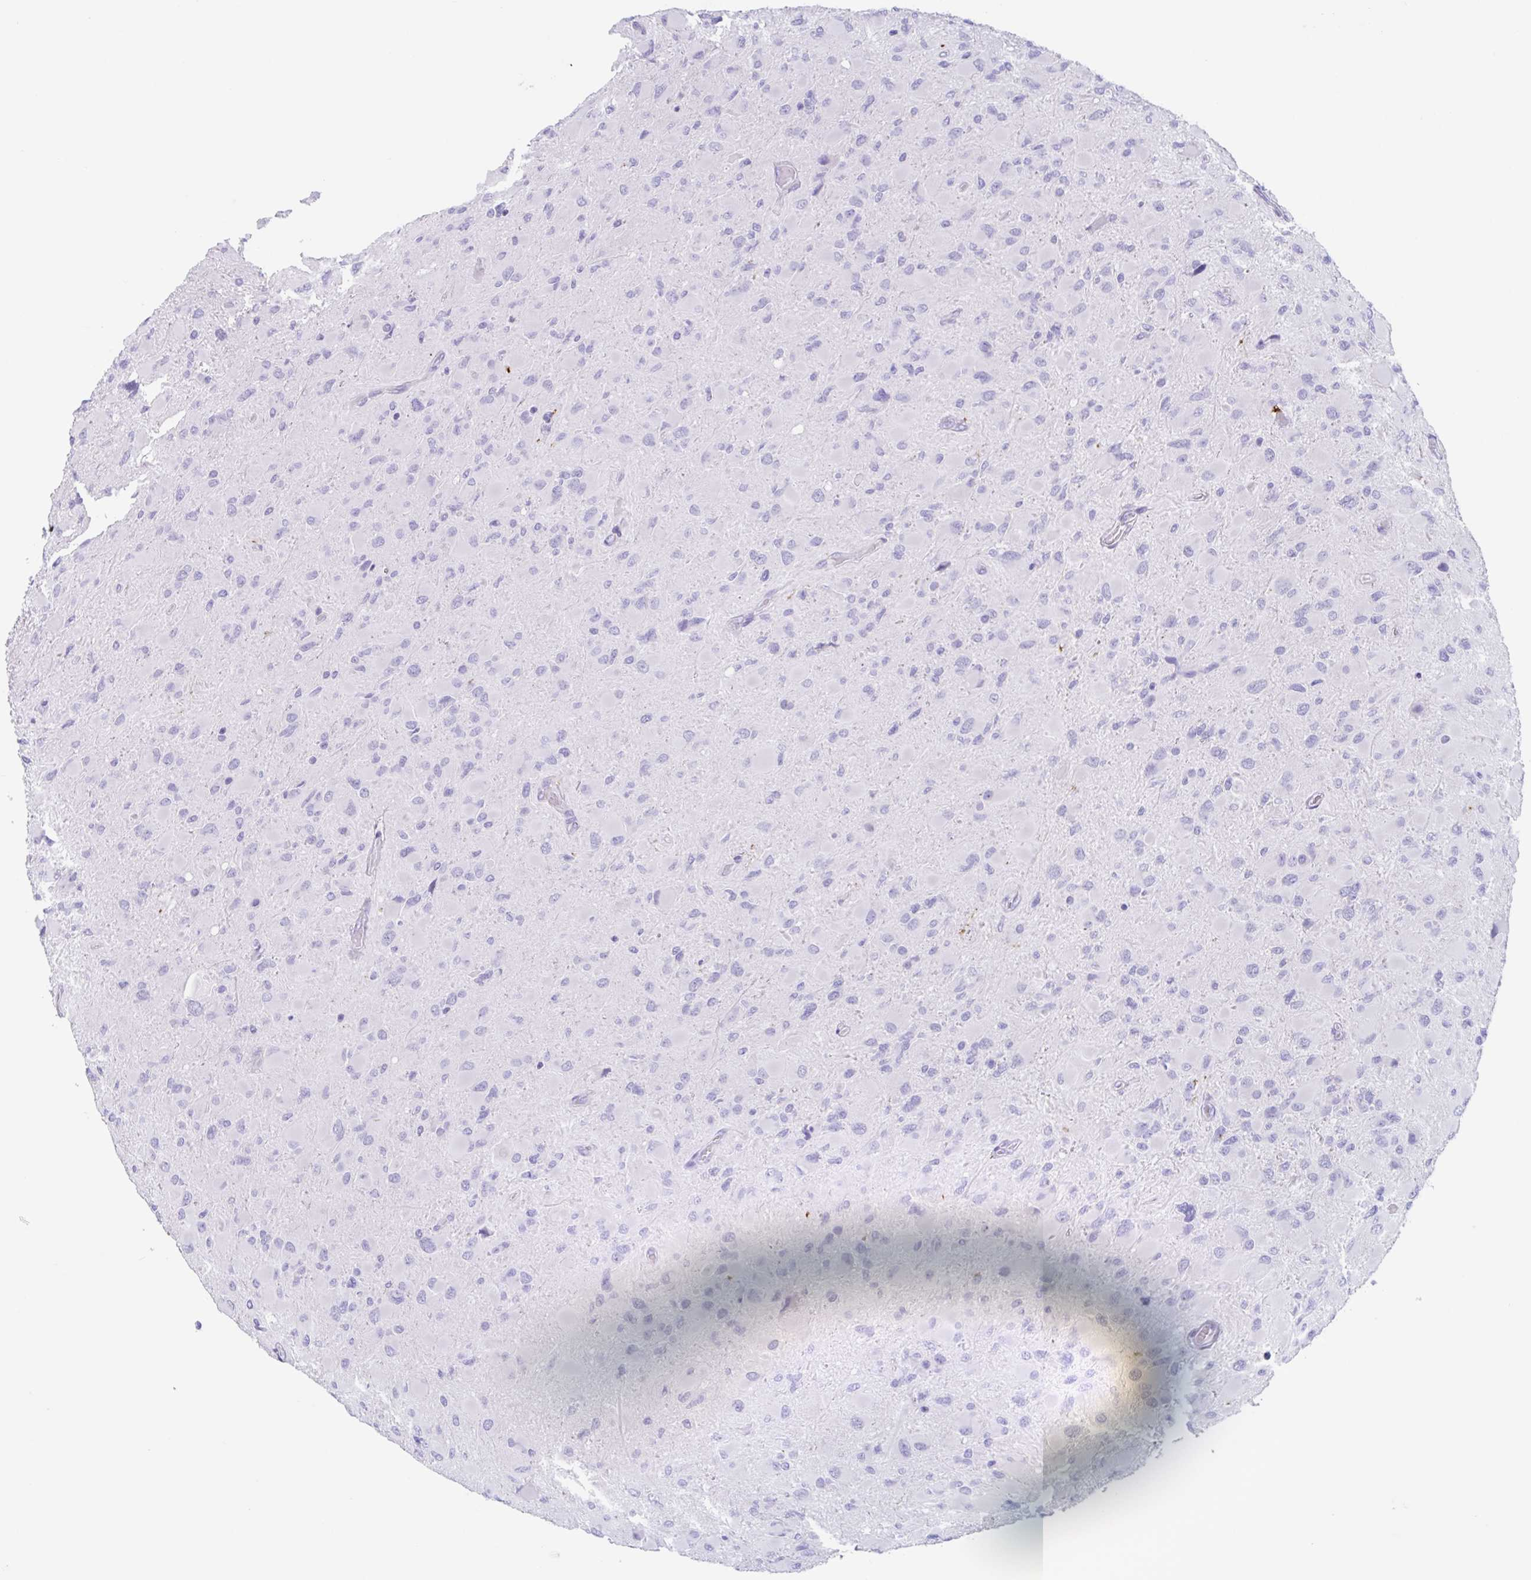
{"staining": {"intensity": "negative", "quantity": "none", "location": "none"}, "tissue": "glioma", "cell_type": "Tumor cells", "image_type": "cancer", "snomed": [{"axis": "morphology", "description": "Glioma, malignant, High grade"}, {"axis": "topography", "description": "Cerebral cortex"}], "caption": "Immunohistochemistry (IHC) photomicrograph of human malignant glioma (high-grade) stained for a protein (brown), which shows no staining in tumor cells.", "gene": "TAS2R41", "patient": {"sex": "female", "age": 36}}